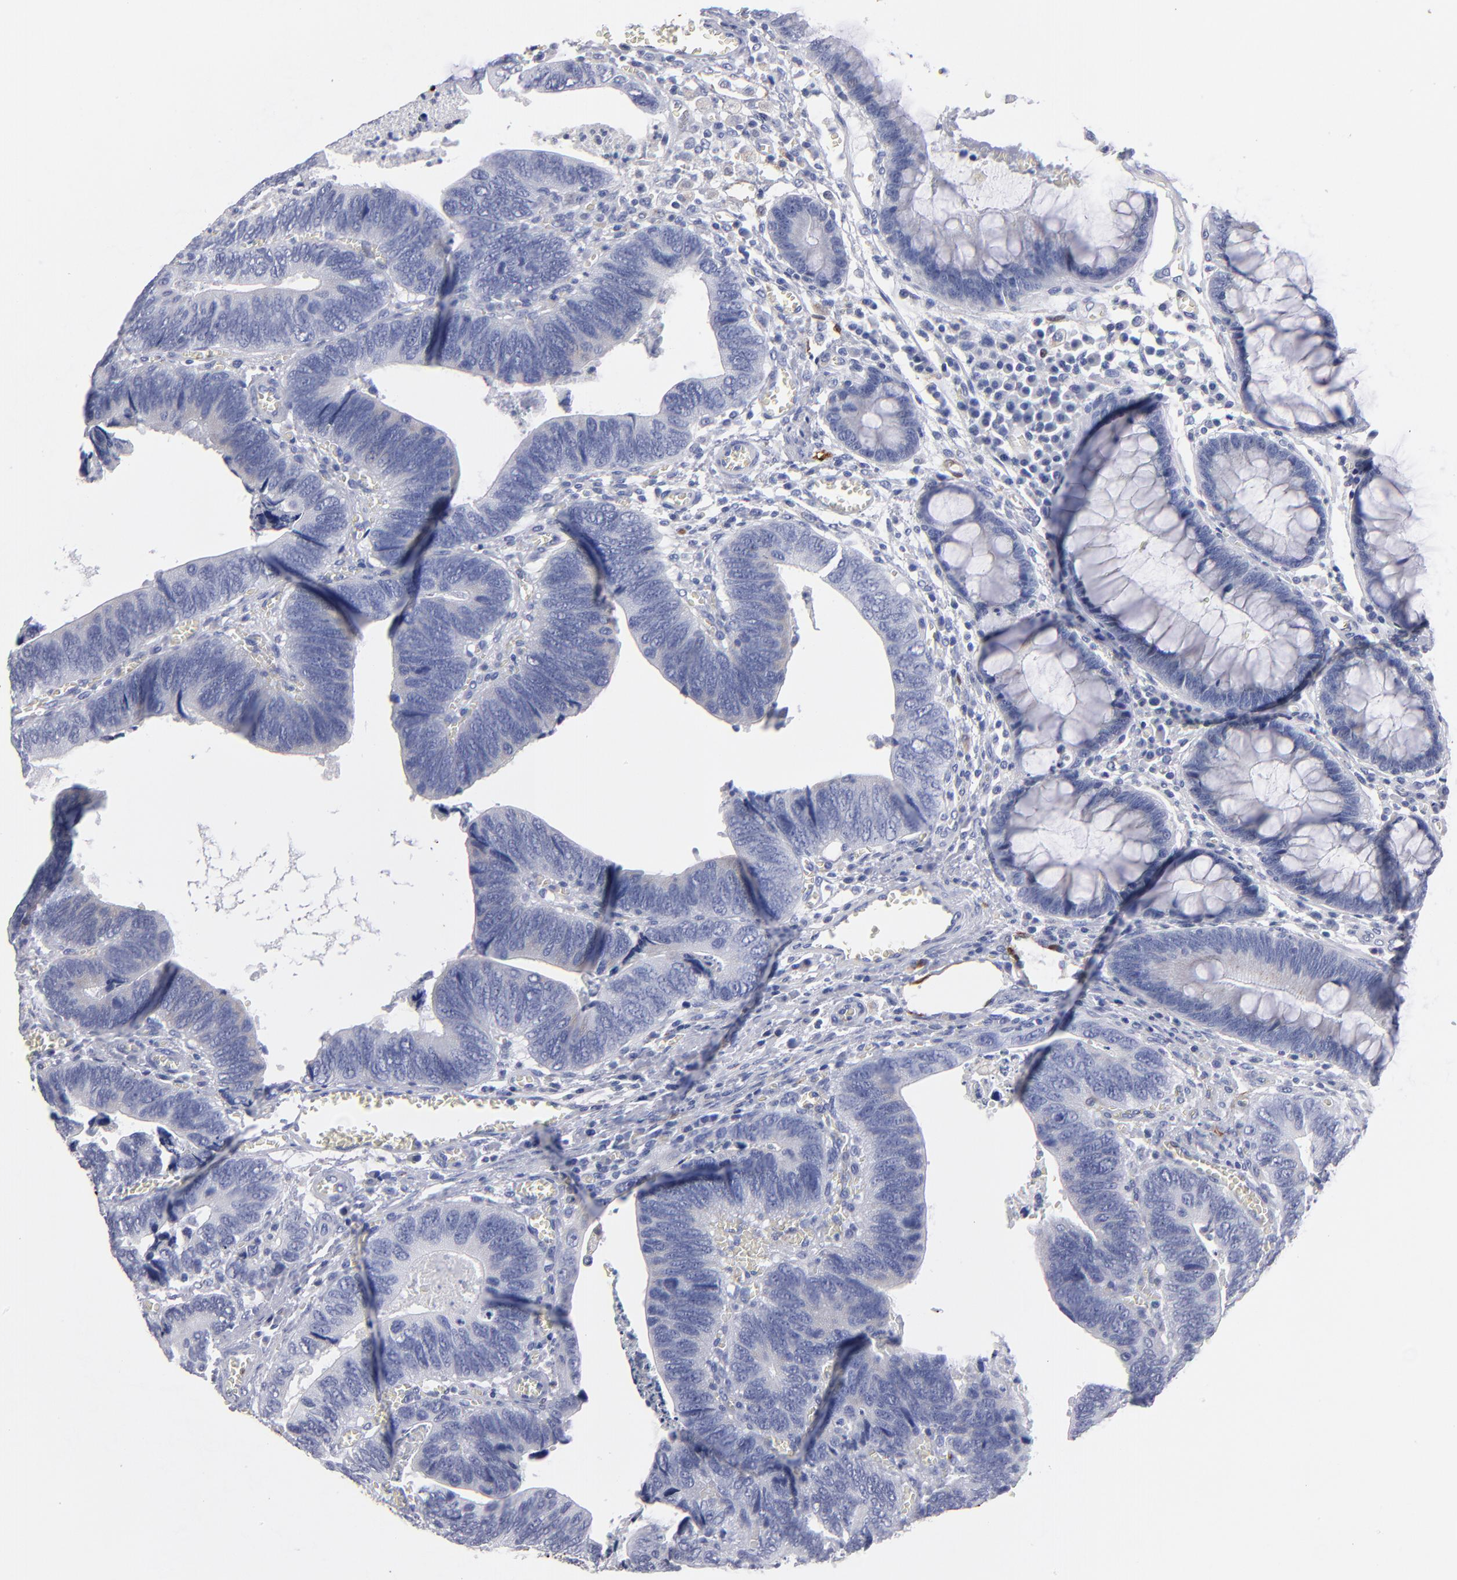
{"staining": {"intensity": "weak", "quantity": "<25%", "location": "cytoplasmic/membranous"}, "tissue": "colorectal cancer", "cell_type": "Tumor cells", "image_type": "cancer", "snomed": [{"axis": "morphology", "description": "Adenocarcinoma, NOS"}, {"axis": "topography", "description": "Colon"}], "caption": "There is no significant staining in tumor cells of colorectal cancer (adenocarcinoma).", "gene": "FABP4", "patient": {"sex": "male", "age": 72}}